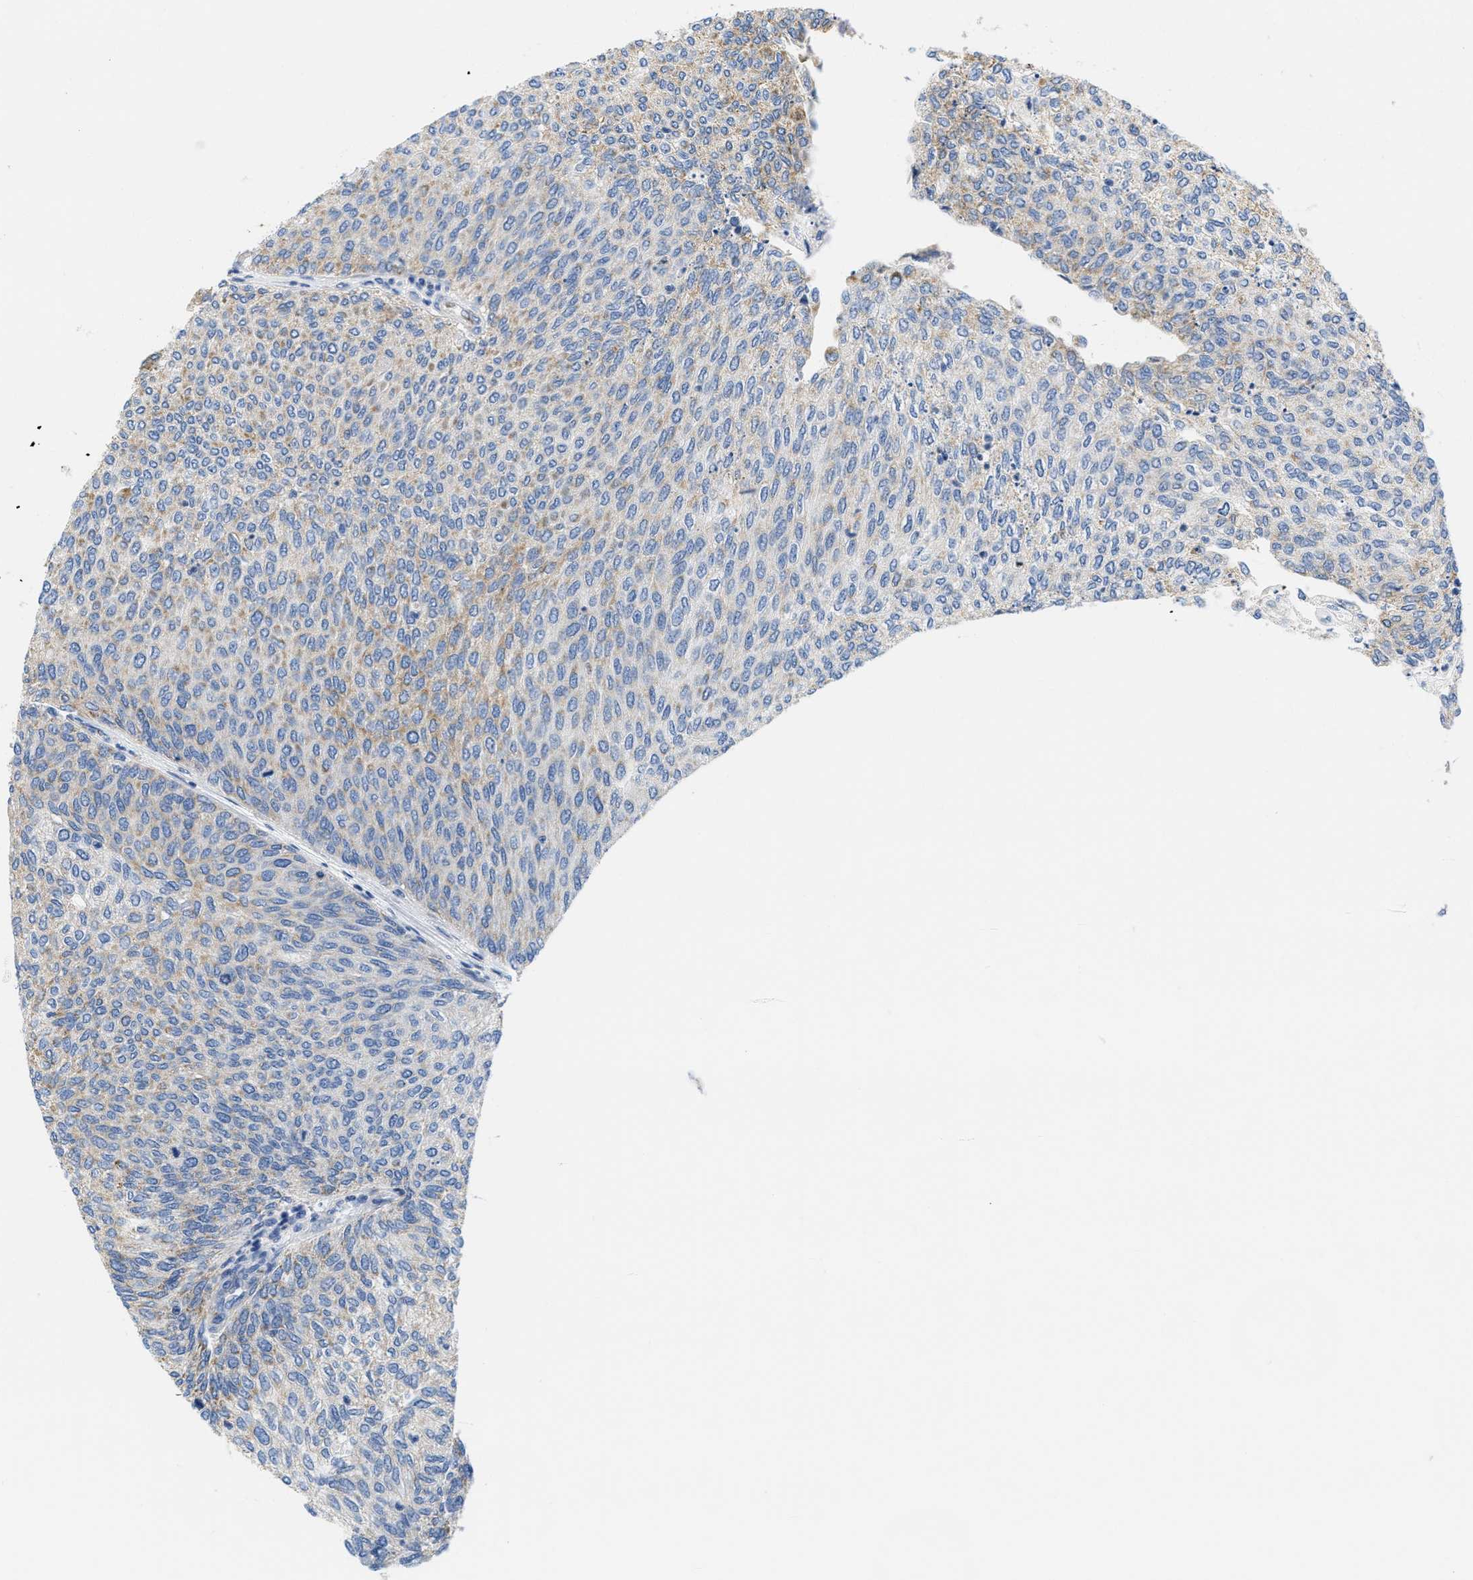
{"staining": {"intensity": "weak", "quantity": "25%-75%", "location": "cytoplasmic/membranous"}, "tissue": "urothelial cancer", "cell_type": "Tumor cells", "image_type": "cancer", "snomed": [{"axis": "morphology", "description": "Urothelial carcinoma, Low grade"}, {"axis": "topography", "description": "Urinary bladder"}], "caption": "Immunohistochemistry (DAB) staining of human urothelial cancer reveals weak cytoplasmic/membranous protein positivity in approximately 25%-75% of tumor cells.", "gene": "KCNJ5", "patient": {"sex": "female", "age": 79}}